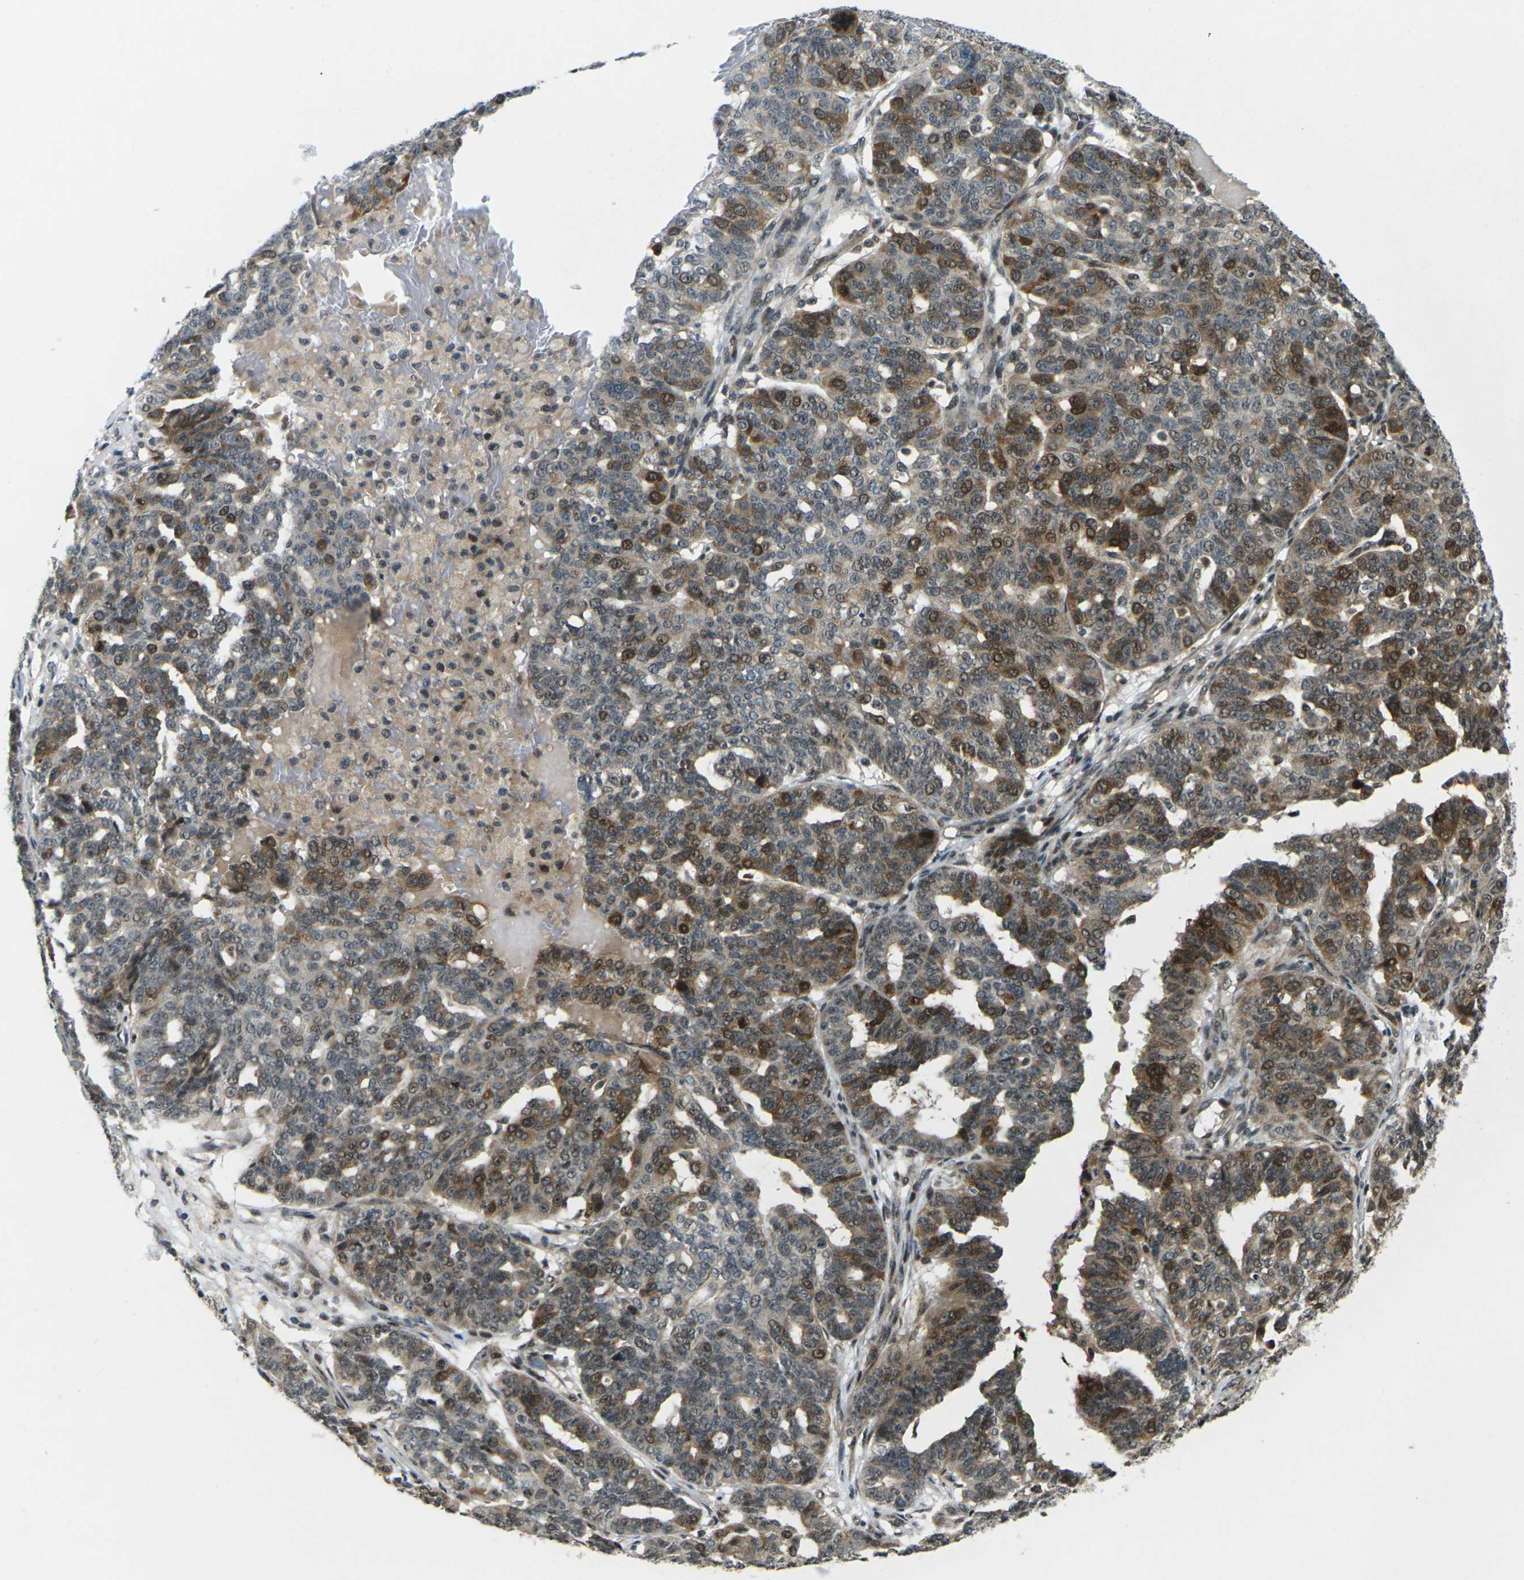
{"staining": {"intensity": "moderate", "quantity": ">75%", "location": "cytoplasmic/membranous,nuclear"}, "tissue": "ovarian cancer", "cell_type": "Tumor cells", "image_type": "cancer", "snomed": [{"axis": "morphology", "description": "Cystadenocarcinoma, serous, NOS"}, {"axis": "topography", "description": "Ovary"}], "caption": "Immunohistochemical staining of serous cystadenocarcinoma (ovarian) reveals medium levels of moderate cytoplasmic/membranous and nuclear protein expression in about >75% of tumor cells. (DAB (3,3'-diaminobenzidine) IHC, brown staining for protein, blue staining for nuclei).", "gene": "UBE2S", "patient": {"sex": "female", "age": 59}}